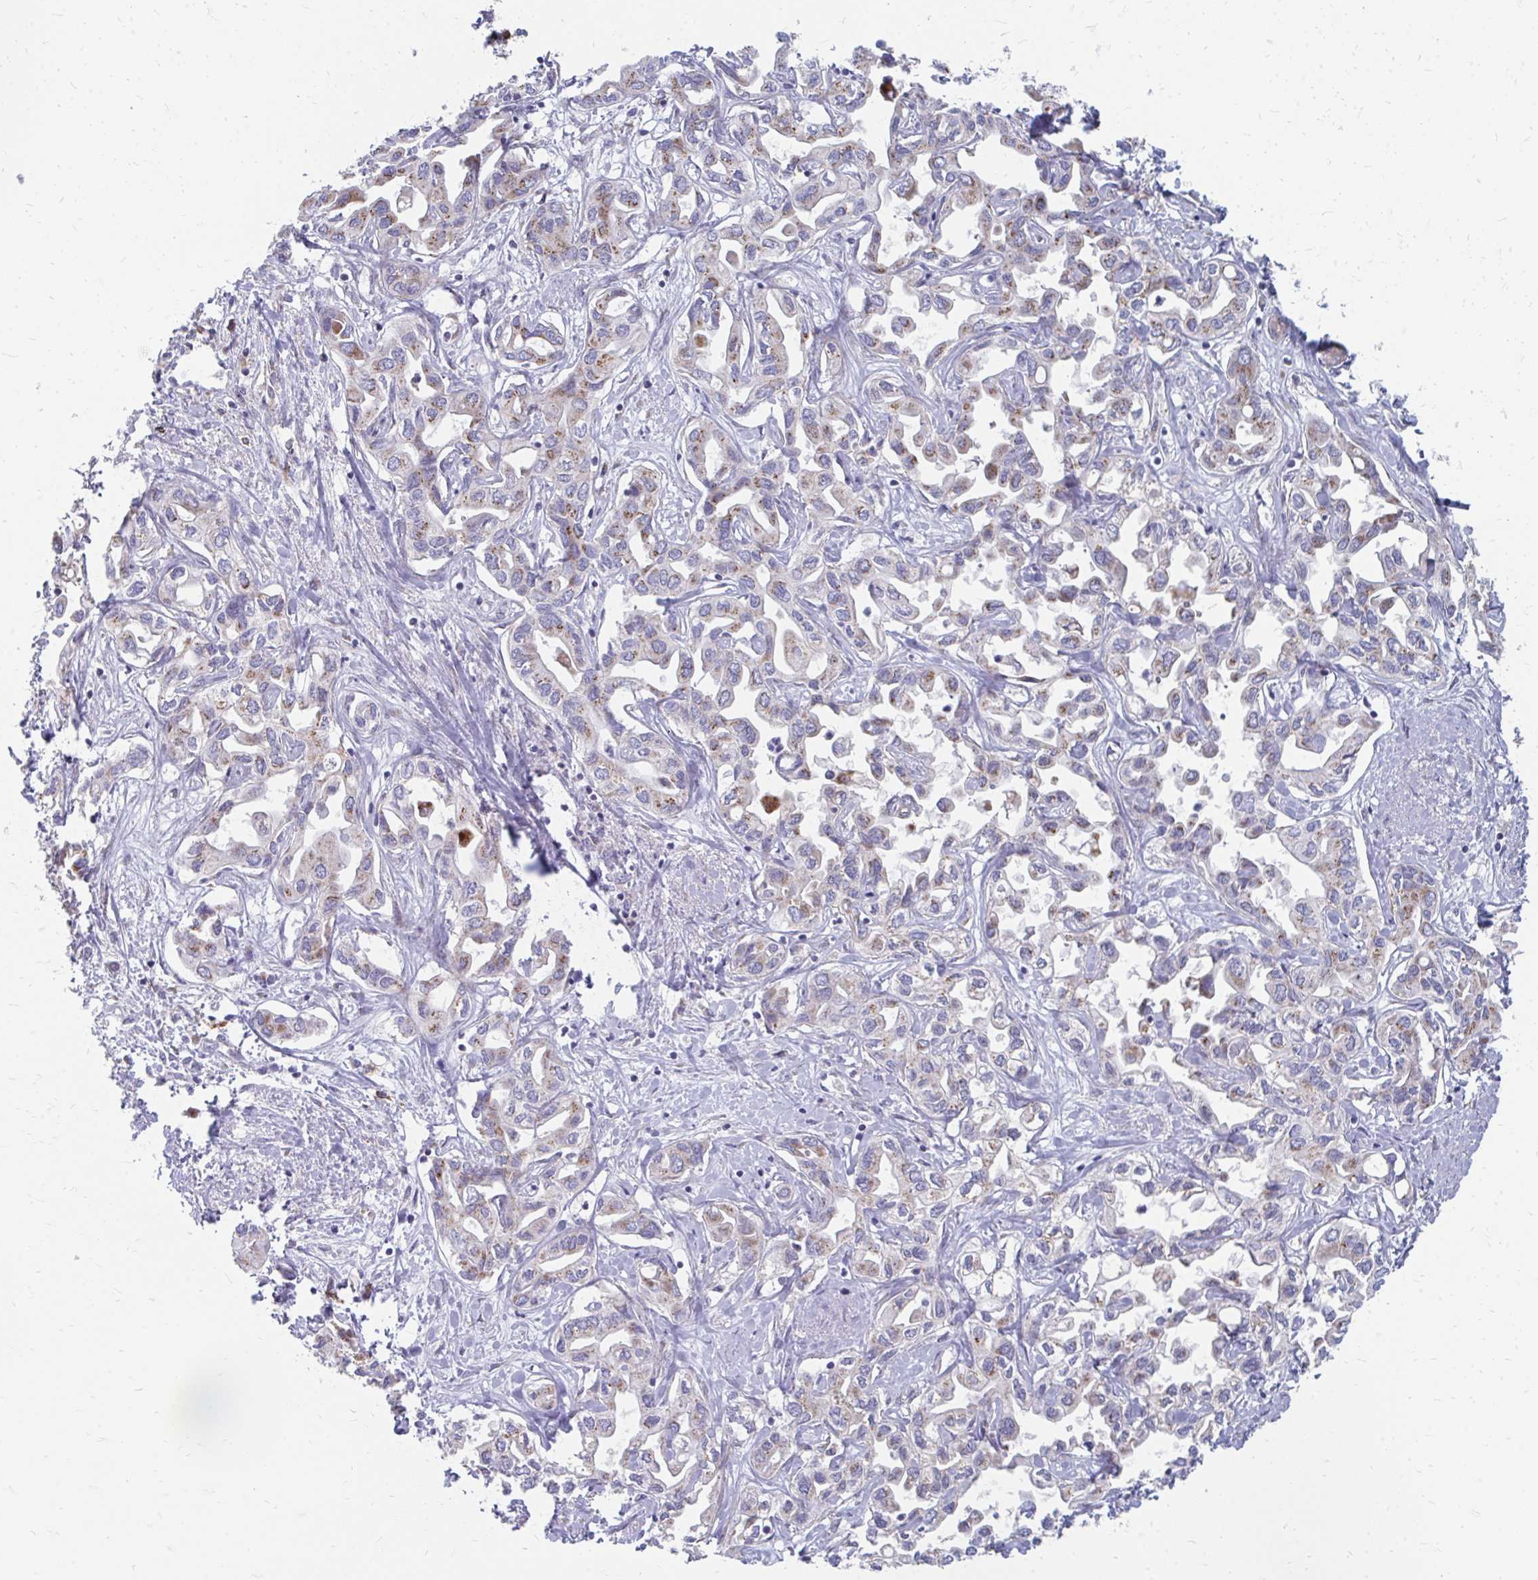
{"staining": {"intensity": "weak", "quantity": ">75%", "location": "cytoplasmic/membranous"}, "tissue": "liver cancer", "cell_type": "Tumor cells", "image_type": "cancer", "snomed": [{"axis": "morphology", "description": "Cholangiocarcinoma"}, {"axis": "topography", "description": "Liver"}], "caption": "Liver cancer stained with a brown dye displays weak cytoplasmic/membranous positive positivity in about >75% of tumor cells.", "gene": "PABIR3", "patient": {"sex": "female", "age": 64}}